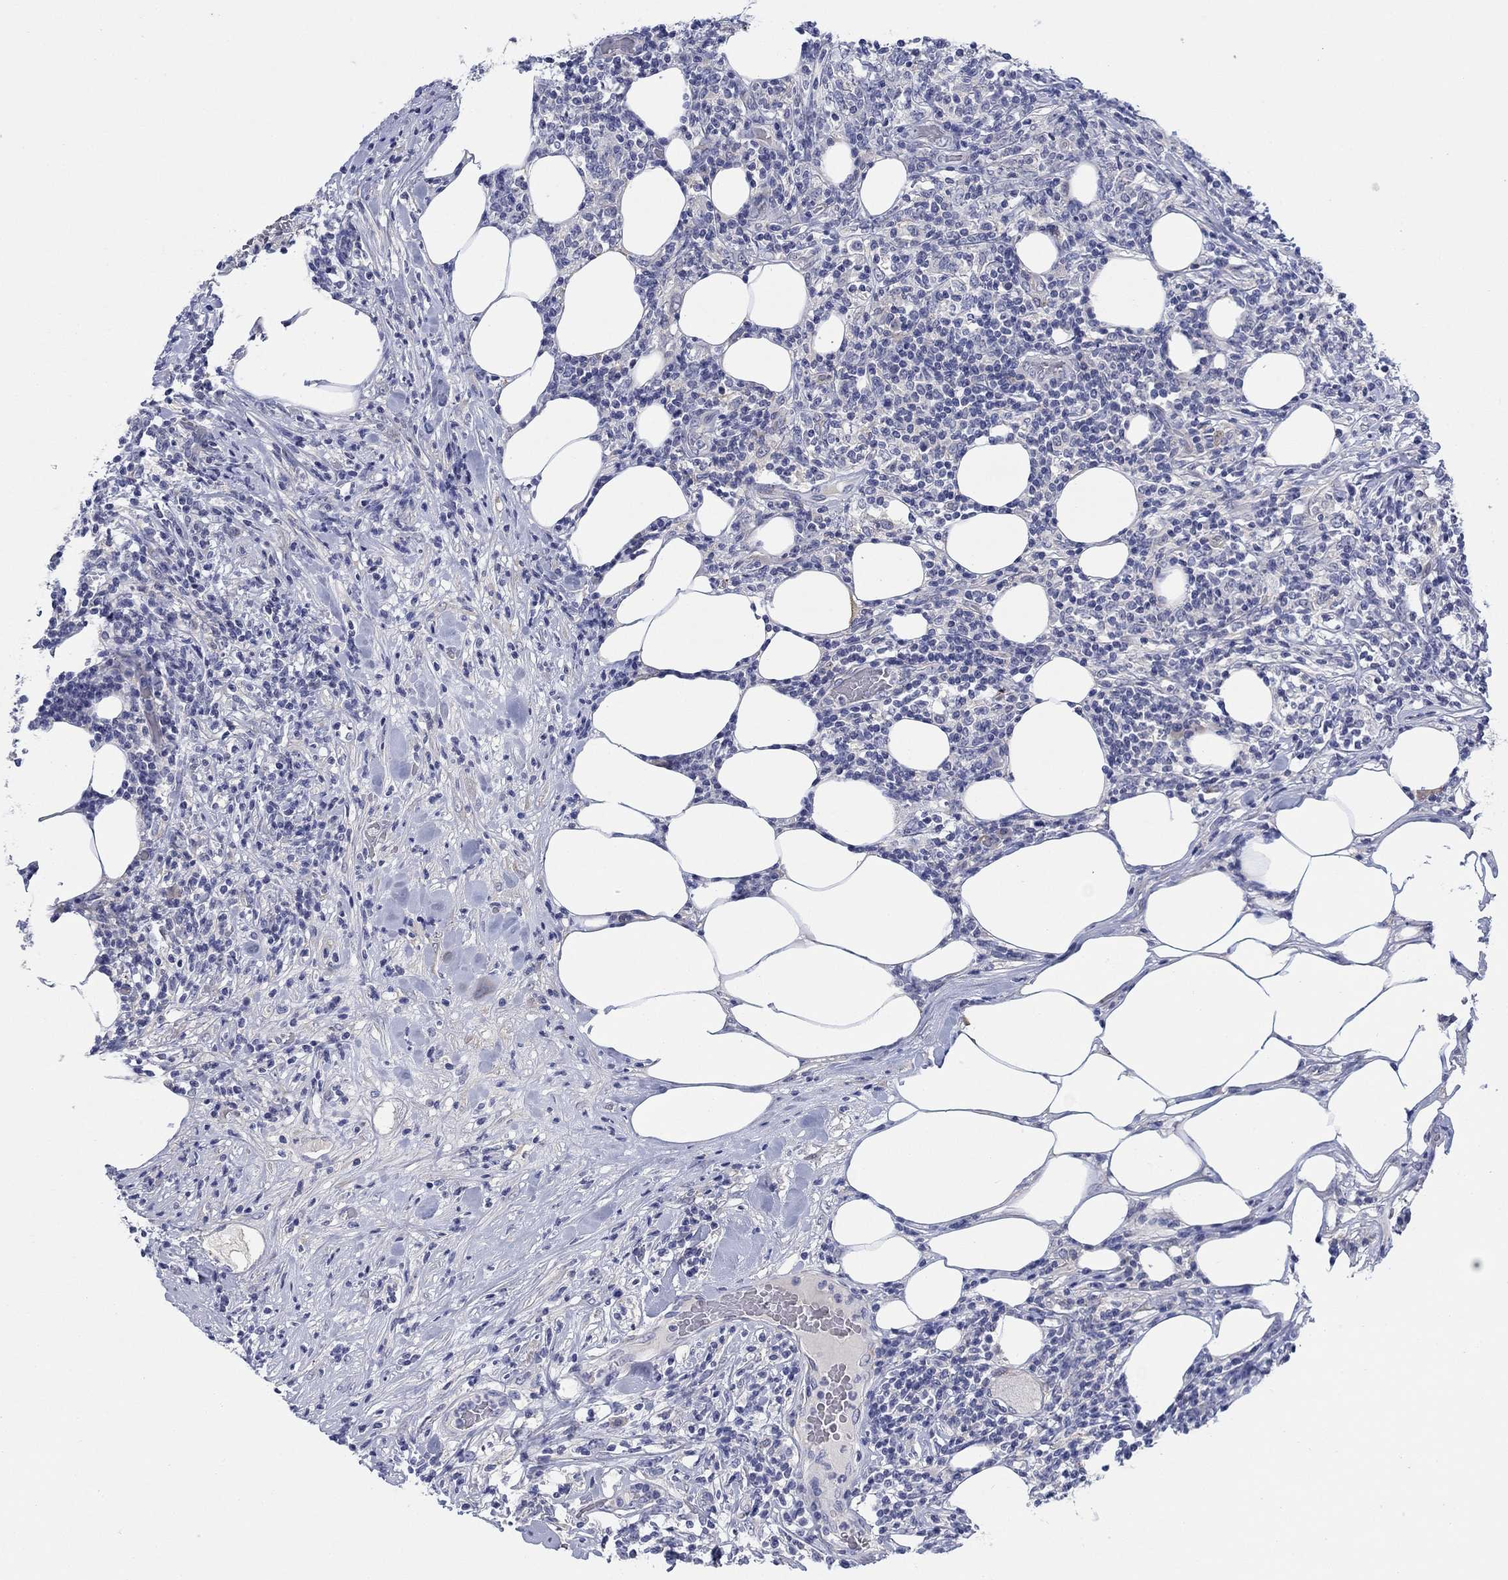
{"staining": {"intensity": "negative", "quantity": "none", "location": "none"}, "tissue": "lymphoma", "cell_type": "Tumor cells", "image_type": "cancer", "snomed": [{"axis": "morphology", "description": "Malignant lymphoma, non-Hodgkin's type, High grade"}, {"axis": "topography", "description": "Lymph node"}], "caption": "This is an IHC photomicrograph of lymphoma. There is no positivity in tumor cells.", "gene": "PTPRZ1", "patient": {"sex": "female", "age": 84}}